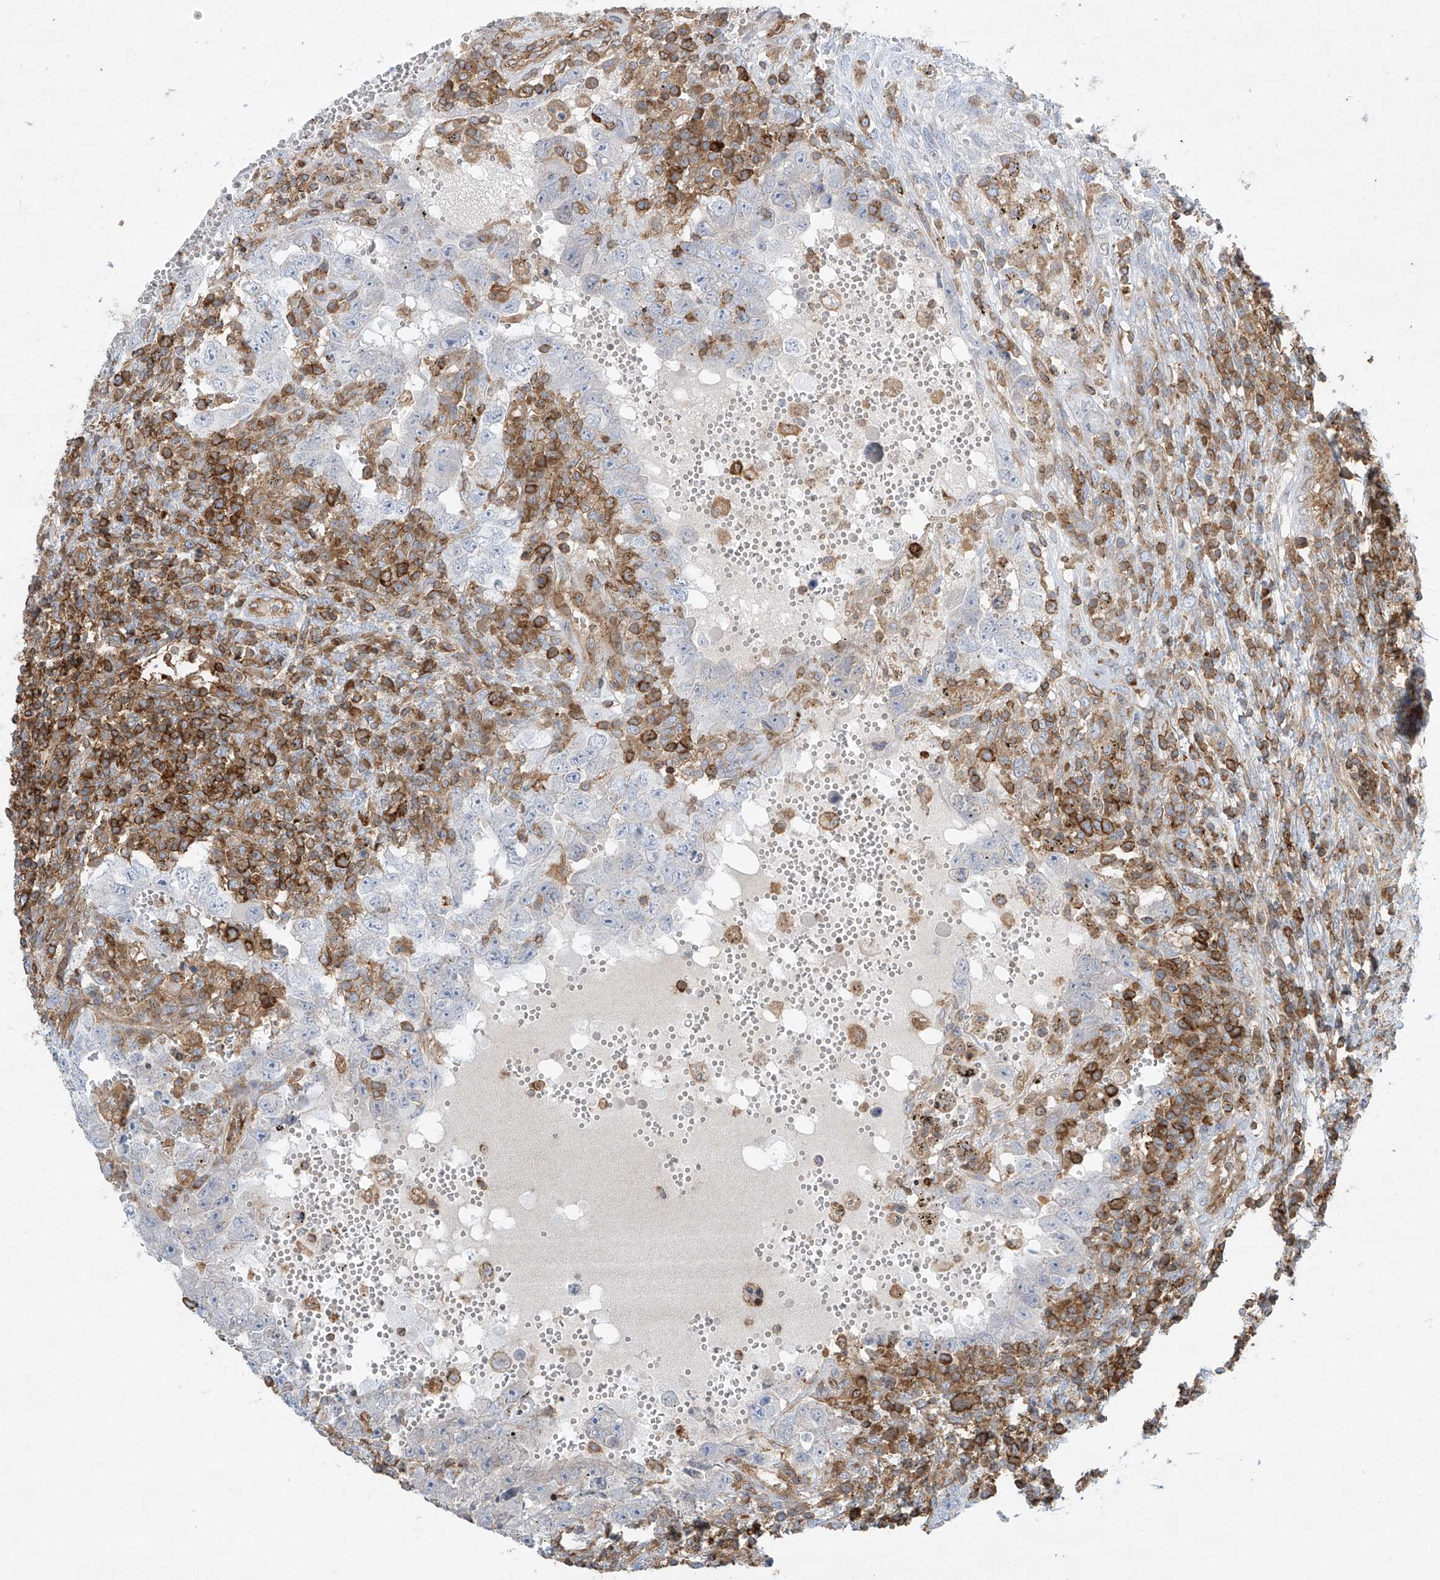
{"staining": {"intensity": "negative", "quantity": "none", "location": "none"}, "tissue": "testis cancer", "cell_type": "Tumor cells", "image_type": "cancer", "snomed": [{"axis": "morphology", "description": "Carcinoma, Embryonal, NOS"}, {"axis": "topography", "description": "Testis"}], "caption": "The image shows no staining of tumor cells in testis embryonal carcinoma.", "gene": "HLA-E", "patient": {"sex": "male", "age": 26}}